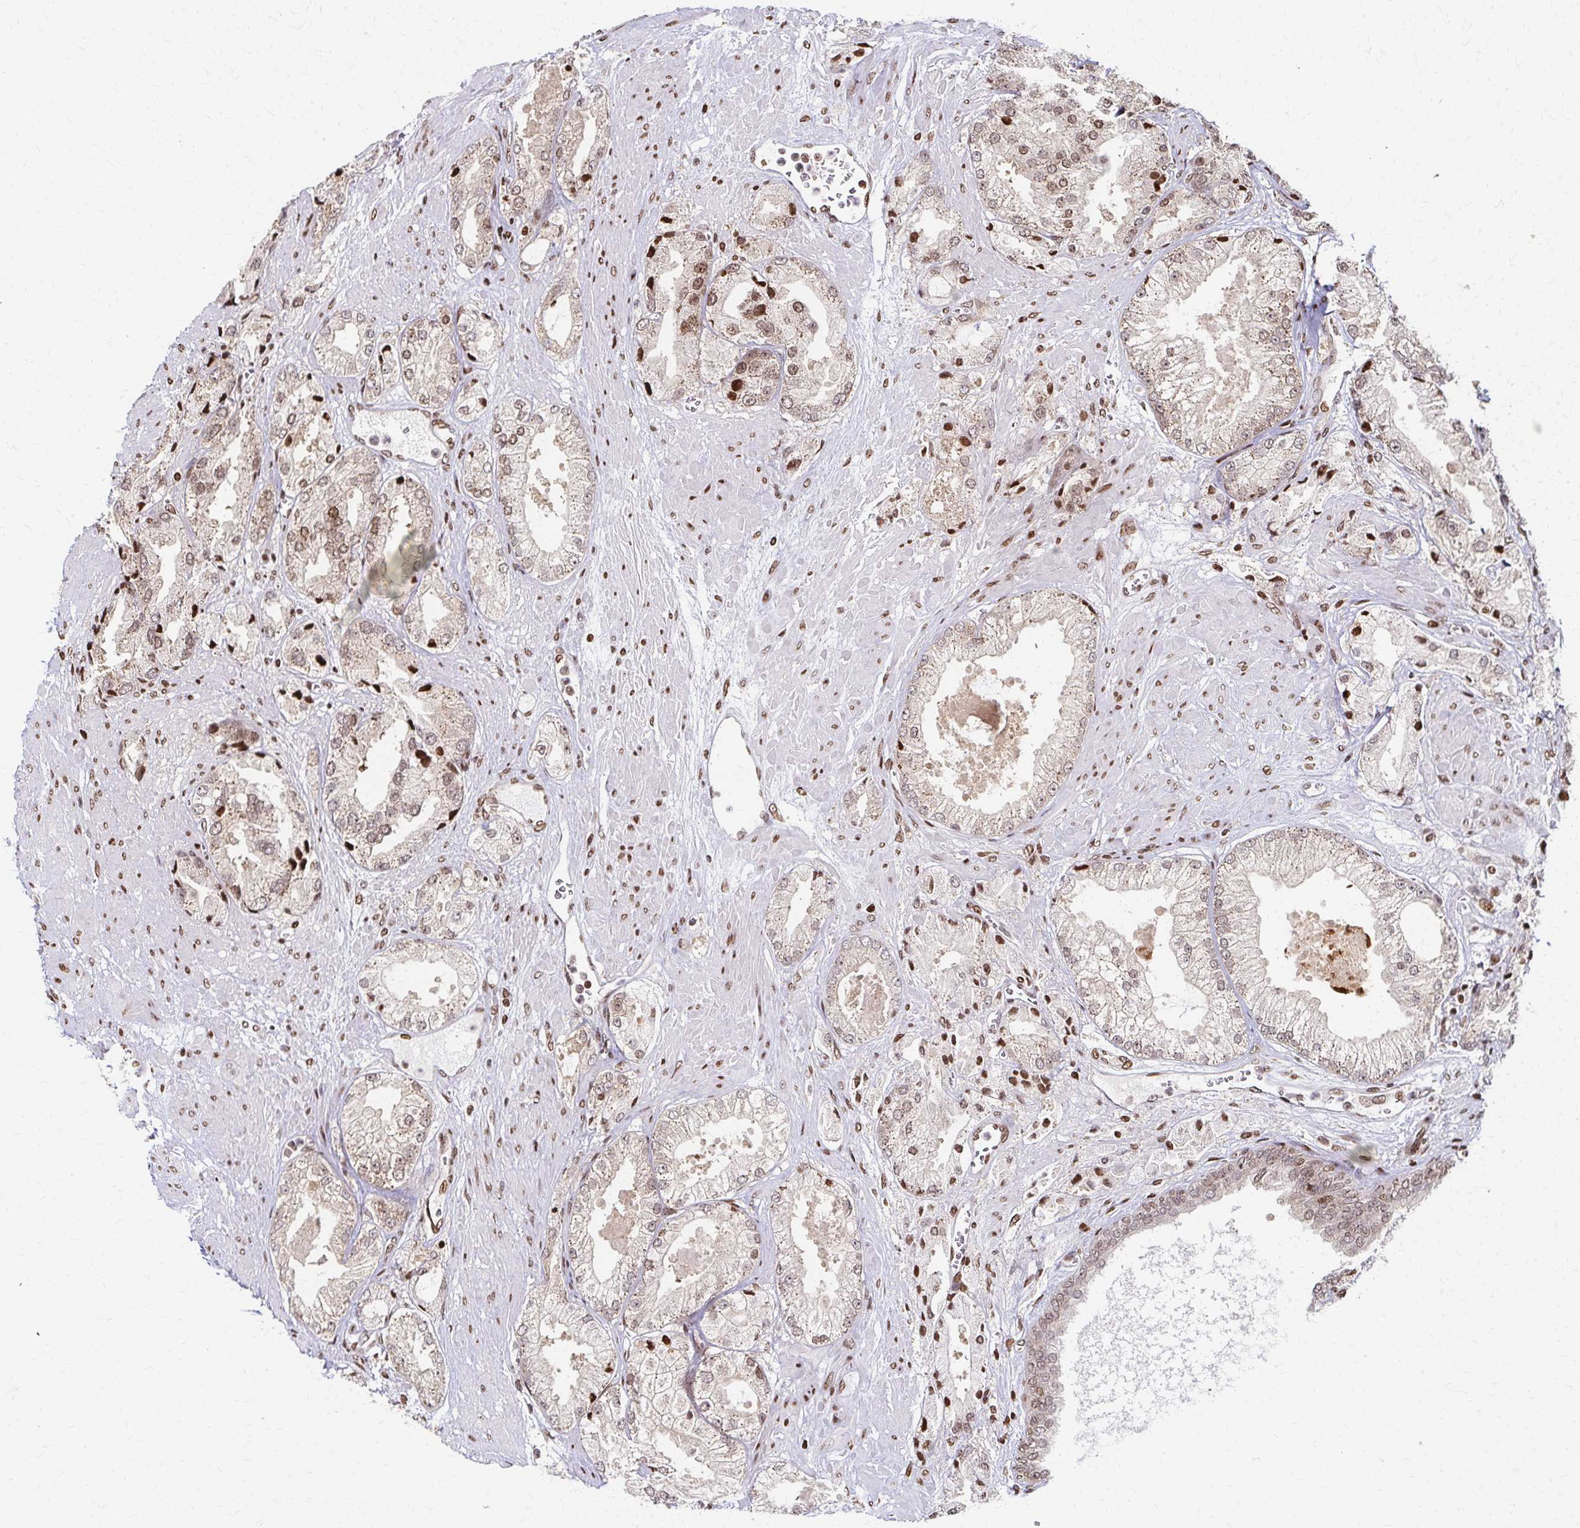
{"staining": {"intensity": "weak", "quantity": "25%-75%", "location": "nuclear"}, "tissue": "prostate cancer", "cell_type": "Tumor cells", "image_type": "cancer", "snomed": [{"axis": "morphology", "description": "Adenocarcinoma, High grade"}, {"axis": "topography", "description": "Prostate"}], "caption": "About 25%-75% of tumor cells in human high-grade adenocarcinoma (prostate) display weak nuclear protein expression as visualized by brown immunohistochemical staining.", "gene": "PSMD7", "patient": {"sex": "male", "age": 68}}